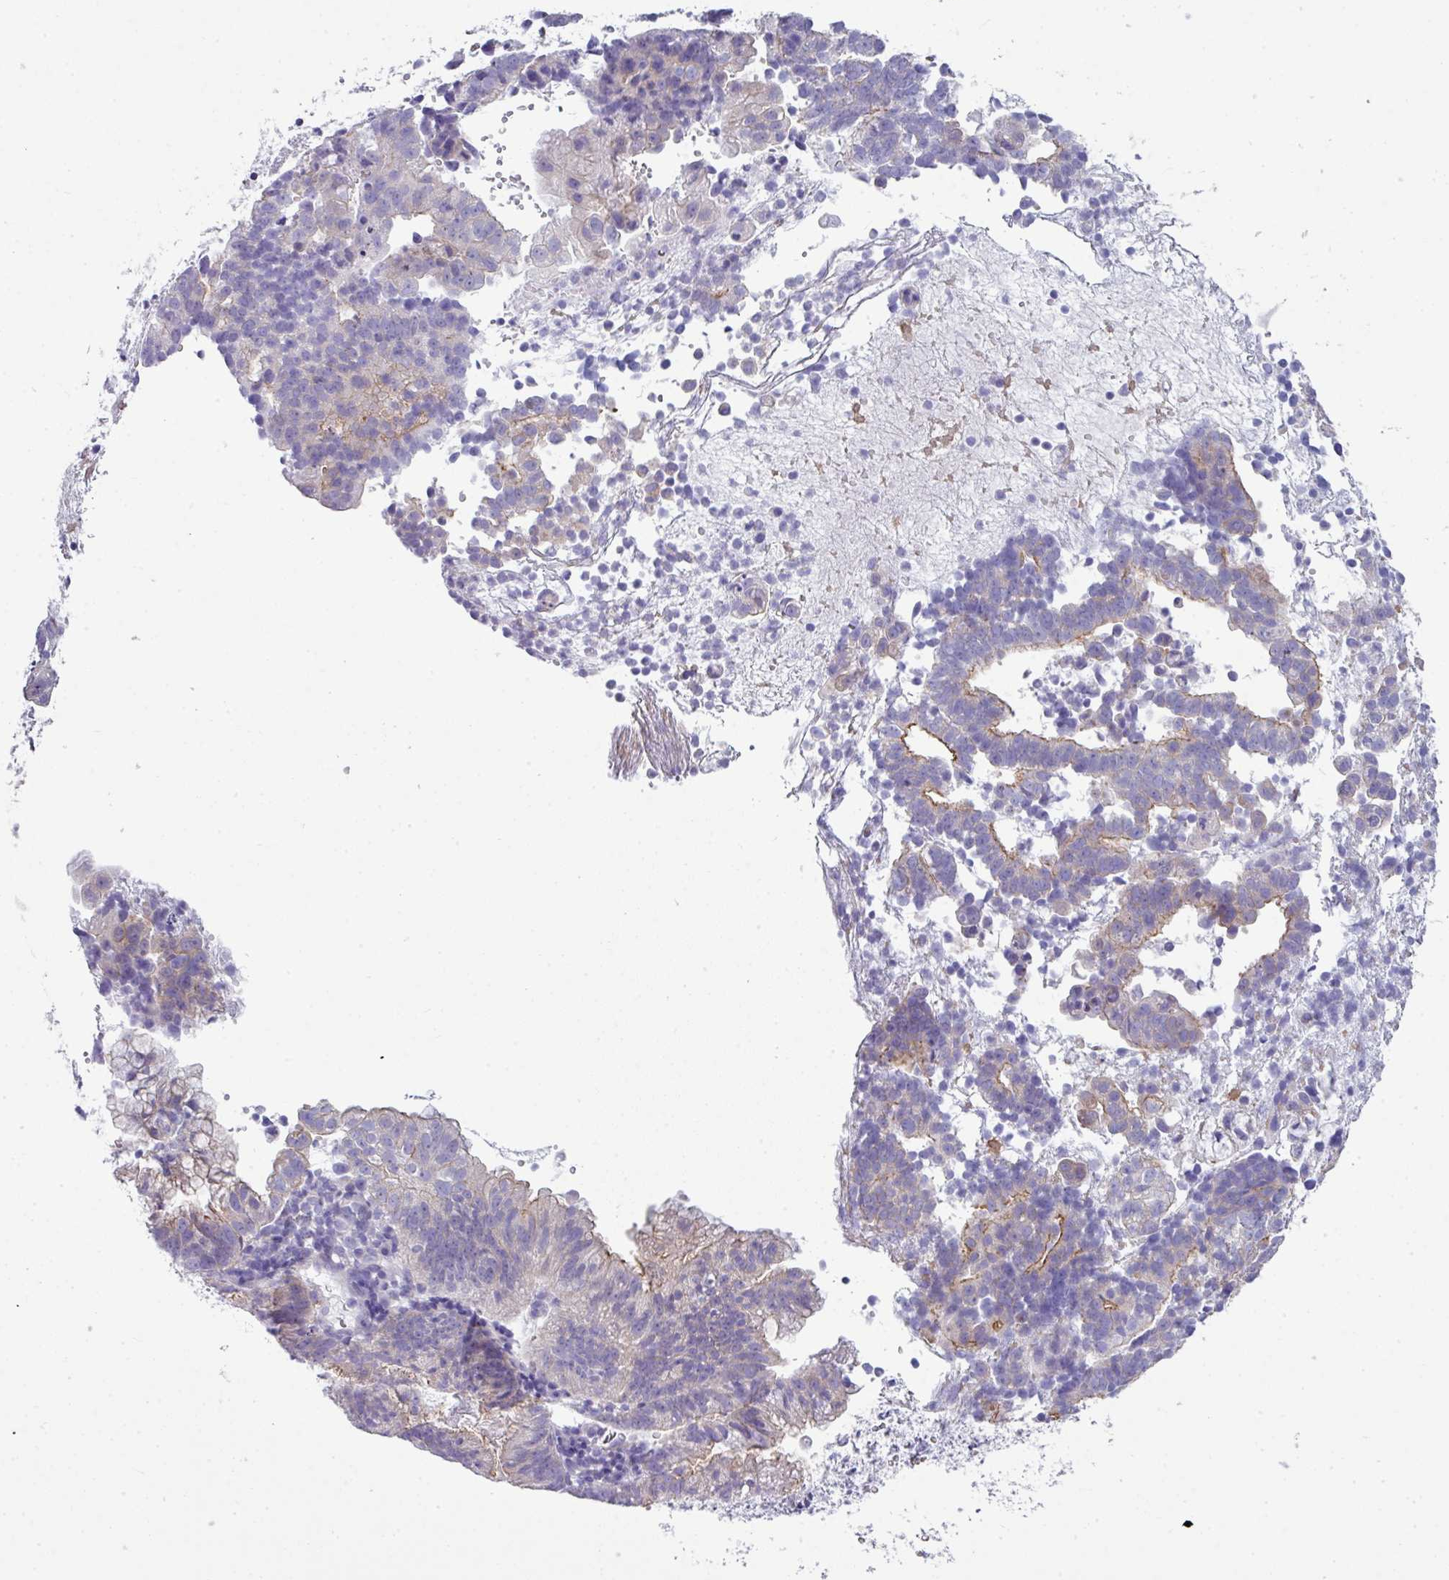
{"staining": {"intensity": "moderate", "quantity": "<25%", "location": "cytoplasmic/membranous"}, "tissue": "endometrial cancer", "cell_type": "Tumor cells", "image_type": "cancer", "snomed": [{"axis": "morphology", "description": "Adenocarcinoma, NOS"}, {"axis": "topography", "description": "Endometrium"}], "caption": "High-power microscopy captured an immunohistochemistry (IHC) micrograph of endometrial cancer, revealing moderate cytoplasmic/membranous positivity in approximately <25% of tumor cells.", "gene": "ABCC5", "patient": {"sex": "female", "age": 76}}